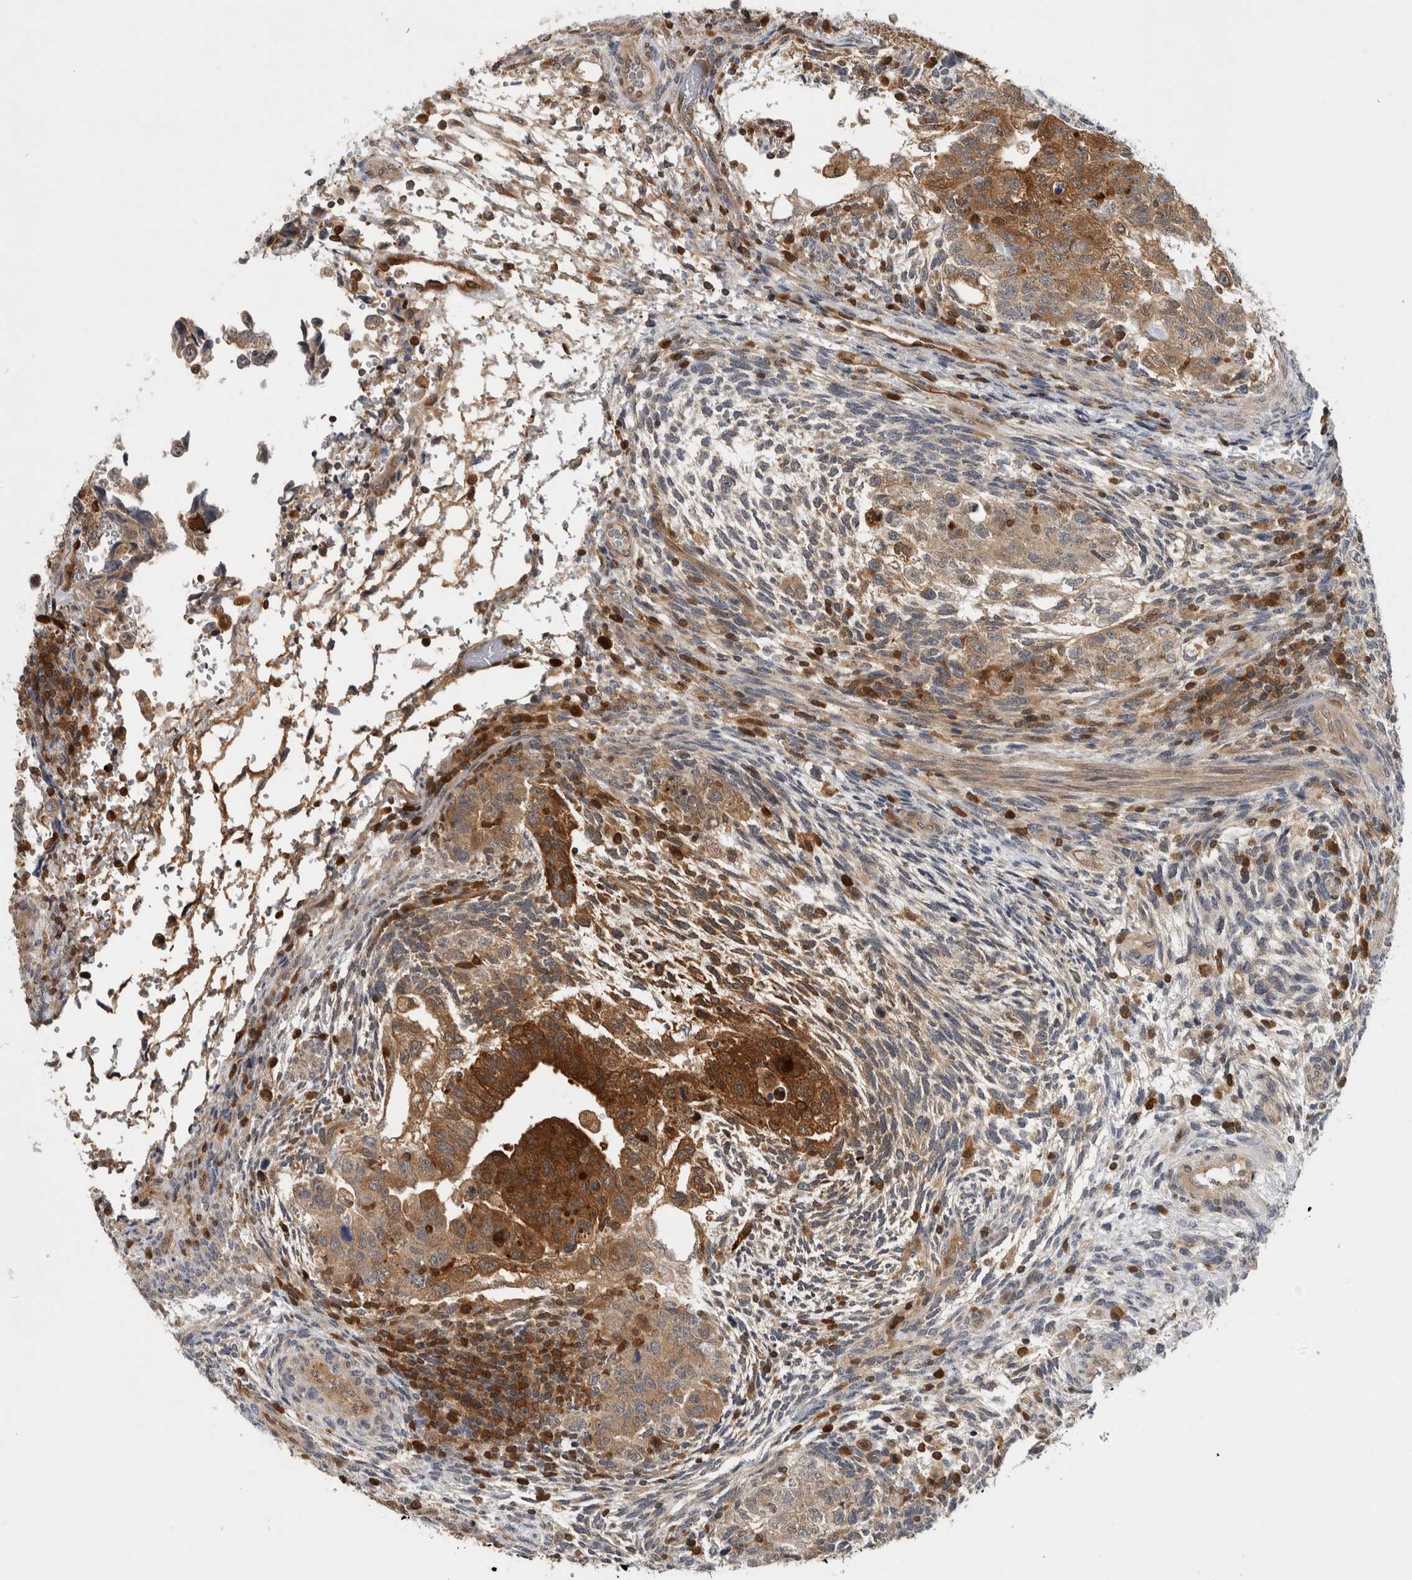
{"staining": {"intensity": "strong", "quantity": "<25%", "location": "cytoplasmic/membranous"}, "tissue": "testis cancer", "cell_type": "Tumor cells", "image_type": "cancer", "snomed": [{"axis": "morphology", "description": "Normal tissue, NOS"}, {"axis": "morphology", "description": "Carcinoma, Embryonal, NOS"}, {"axis": "topography", "description": "Testis"}], "caption": "Immunohistochemical staining of human testis cancer exhibits strong cytoplasmic/membranous protein expression in about <25% of tumor cells.", "gene": "ASTN2", "patient": {"sex": "male", "age": 36}}